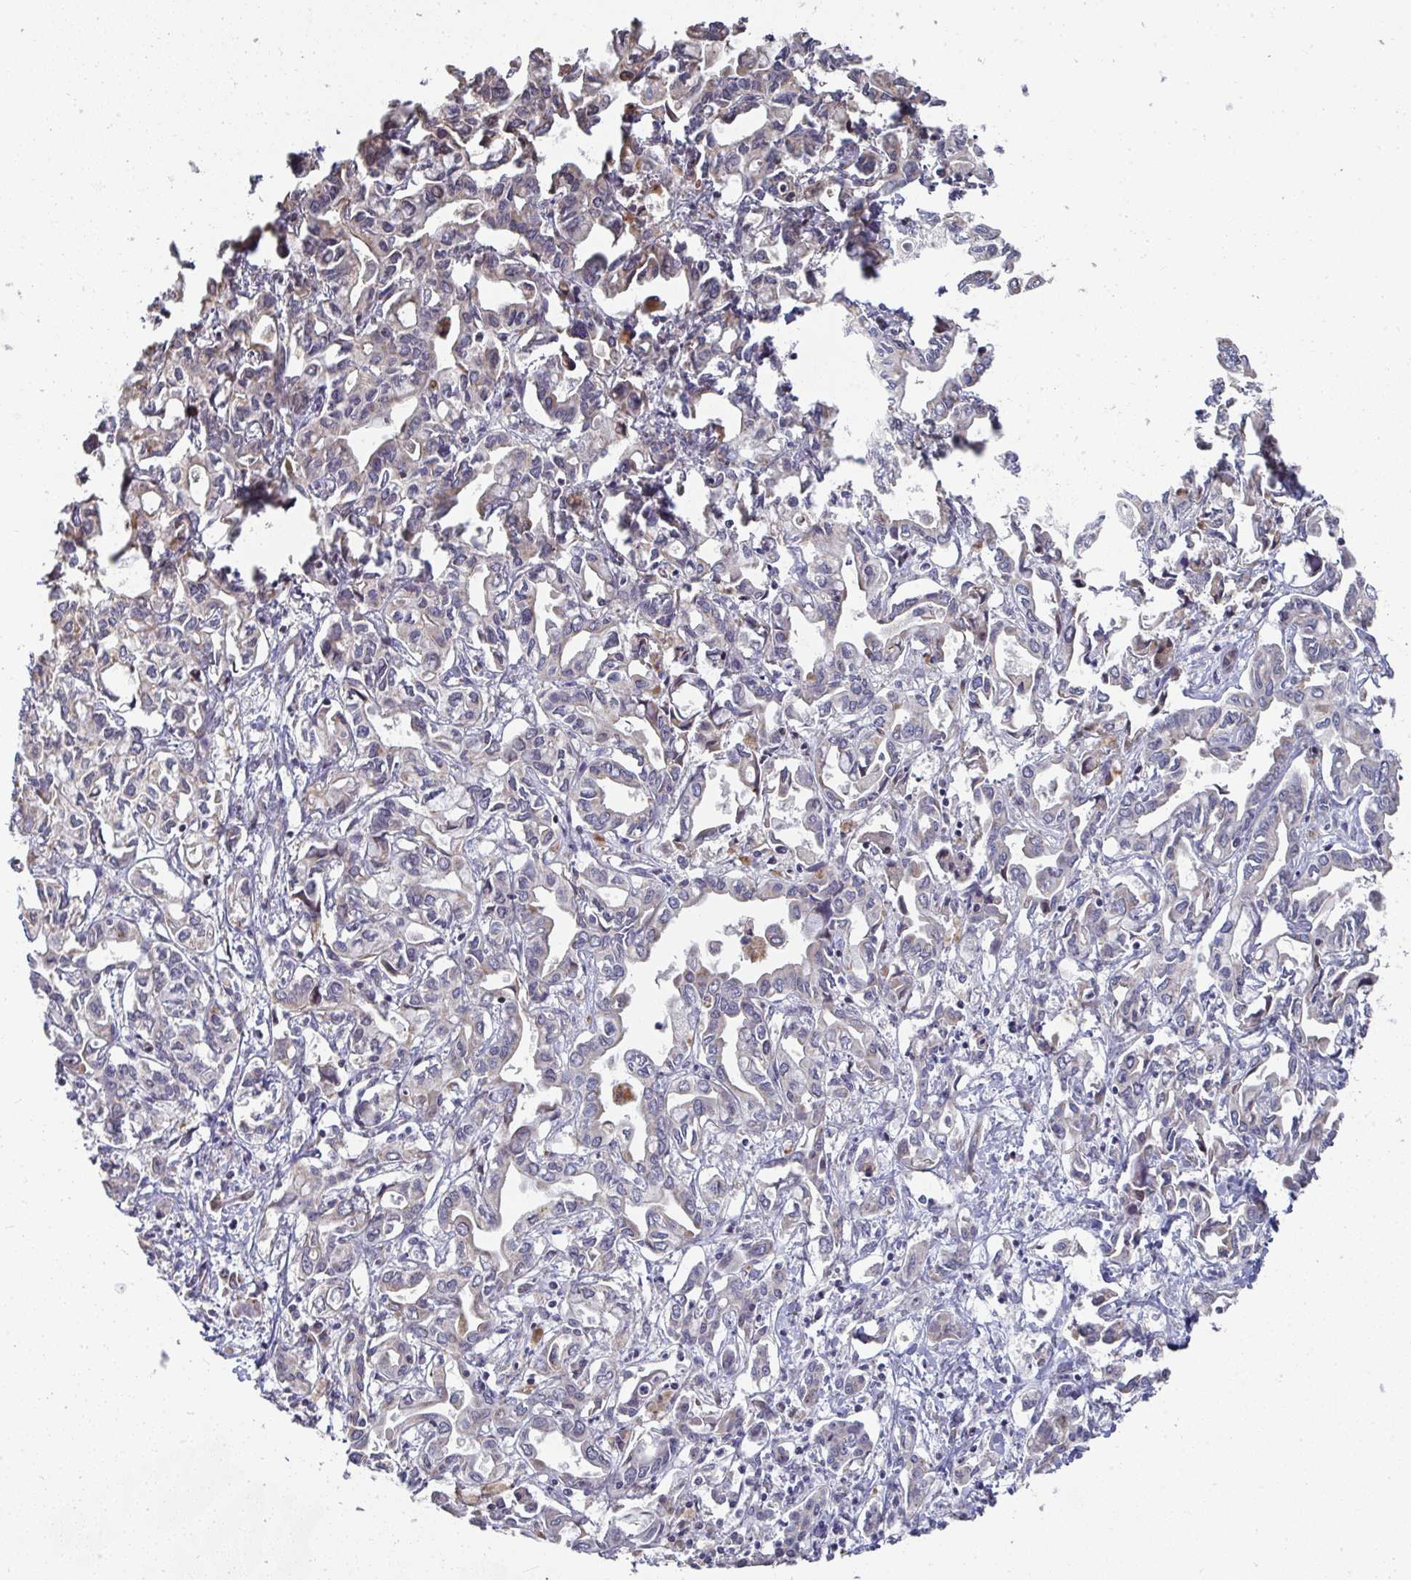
{"staining": {"intensity": "negative", "quantity": "none", "location": "none"}, "tissue": "liver cancer", "cell_type": "Tumor cells", "image_type": "cancer", "snomed": [{"axis": "morphology", "description": "Cholangiocarcinoma"}, {"axis": "topography", "description": "Liver"}], "caption": "An IHC image of liver cancer (cholangiocarcinoma) is shown. There is no staining in tumor cells of liver cancer (cholangiocarcinoma).", "gene": "AGTPBP1", "patient": {"sex": "female", "age": 64}}